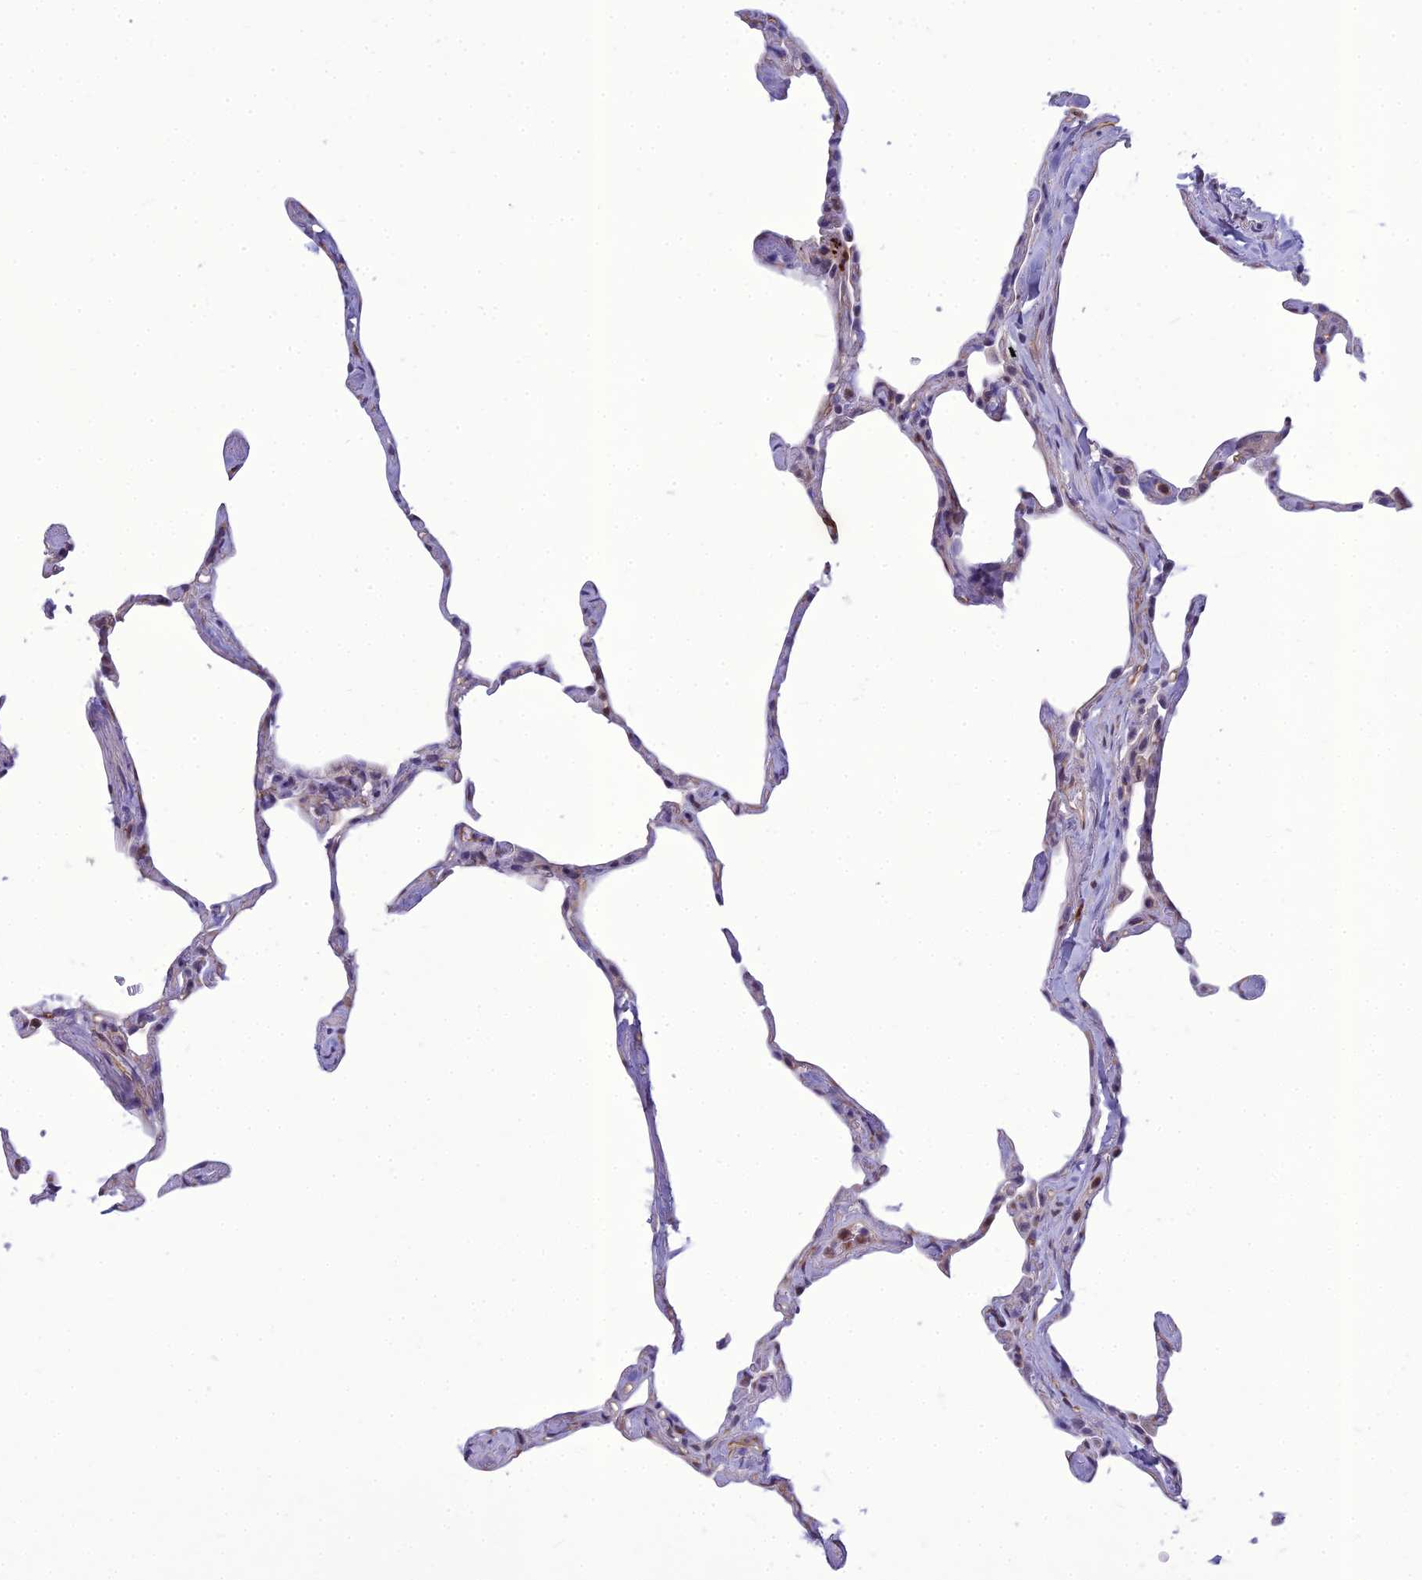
{"staining": {"intensity": "negative", "quantity": "none", "location": "none"}, "tissue": "lung", "cell_type": "Alveolar cells", "image_type": "normal", "snomed": [{"axis": "morphology", "description": "Normal tissue, NOS"}, {"axis": "topography", "description": "Lung"}], "caption": "This is an immunohistochemistry (IHC) photomicrograph of unremarkable human lung. There is no staining in alveolar cells.", "gene": "BBS7", "patient": {"sex": "male", "age": 65}}